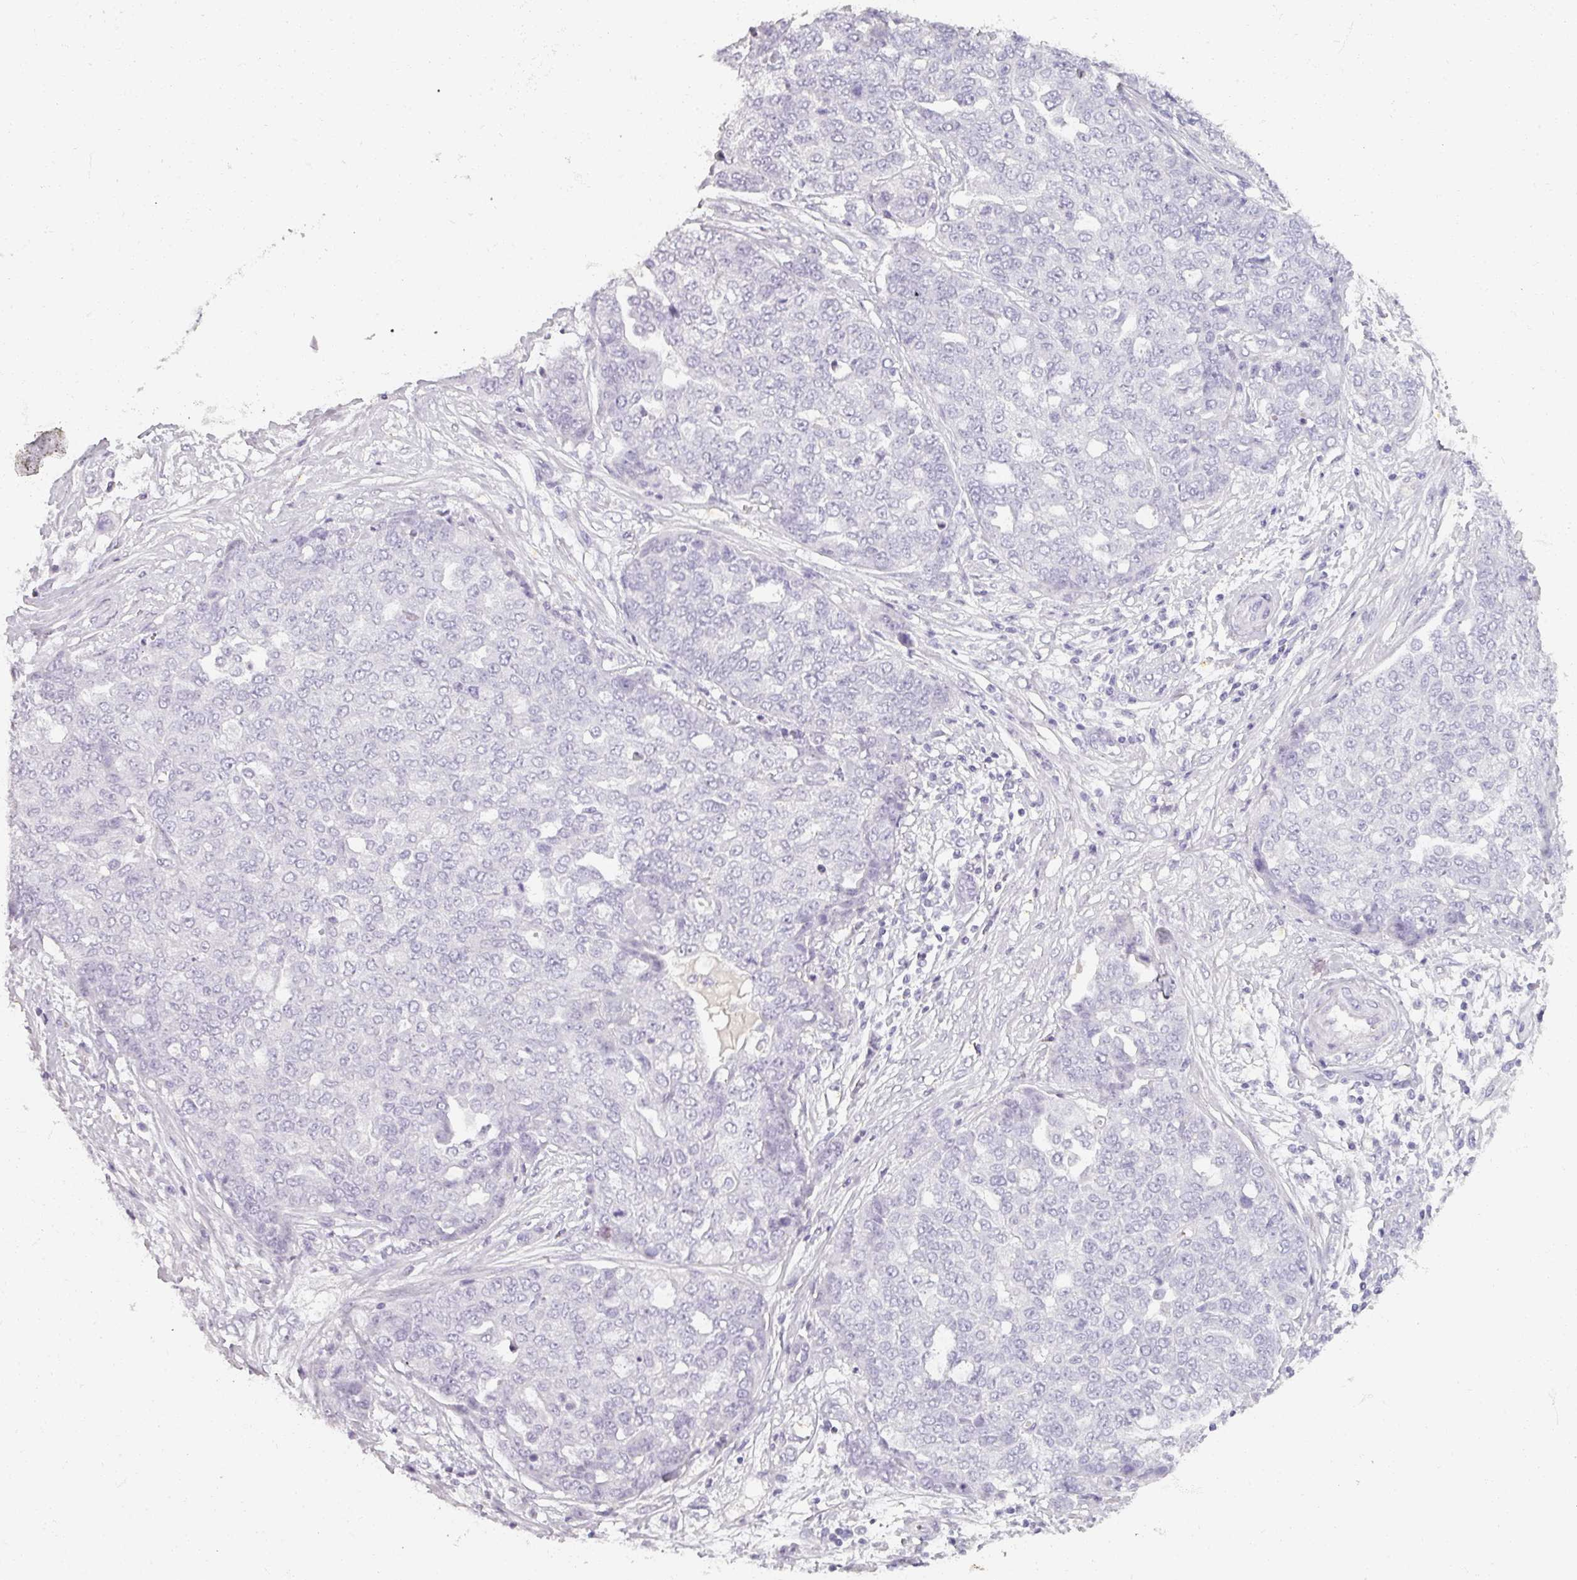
{"staining": {"intensity": "negative", "quantity": "none", "location": "none"}, "tissue": "ovarian cancer", "cell_type": "Tumor cells", "image_type": "cancer", "snomed": [{"axis": "morphology", "description": "Cystadenocarcinoma, serous, NOS"}, {"axis": "topography", "description": "Soft tissue"}, {"axis": "topography", "description": "Ovary"}], "caption": "This micrograph is of ovarian cancer stained with IHC to label a protein in brown with the nuclei are counter-stained blue. There is no expression in tumor cells.", "gene": "REG3G", "patient": {"sex": "female", "age": 57}}